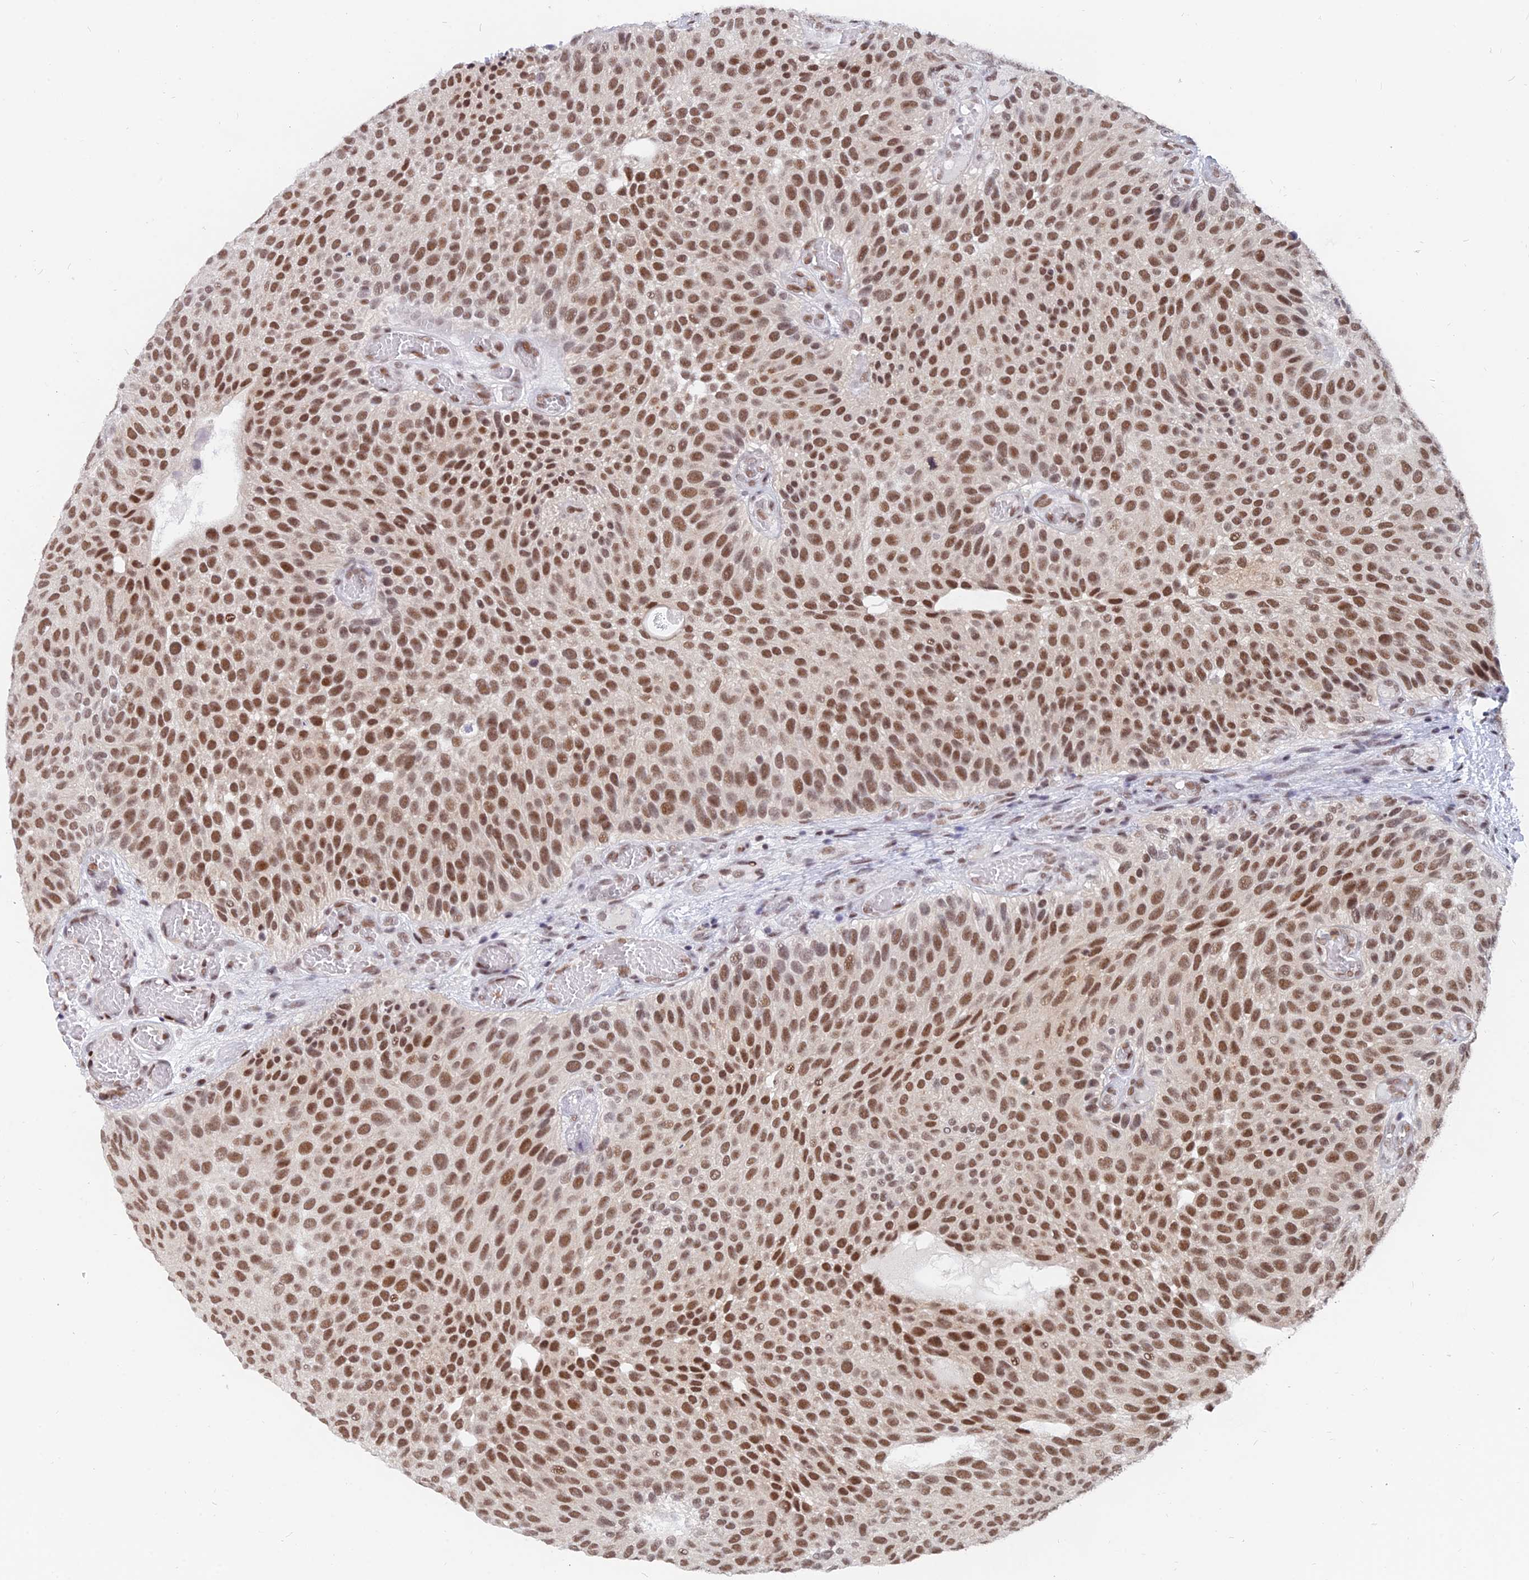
{"staining": {"intensity": "moderate", "quantity": ">75%", "location": "nuclear"}, "tissue": "urothelial cancer", "cell_type": "Tumor cells", "image_type": "cancer", "snomed": [{"axis": "morphology", "description": "Urothelial carcinoma, Low grade"}, {"axis": "topography", "description": "Urinary bladder"}], "caption": "Immunohistochemical staining of human low-grade urothelial carcinoma exhibits moderate nuclear protein staining in approximately >75% of tumor cells.", "gene": "DPY30", "patient": {"sex": "male", "age": 89}}